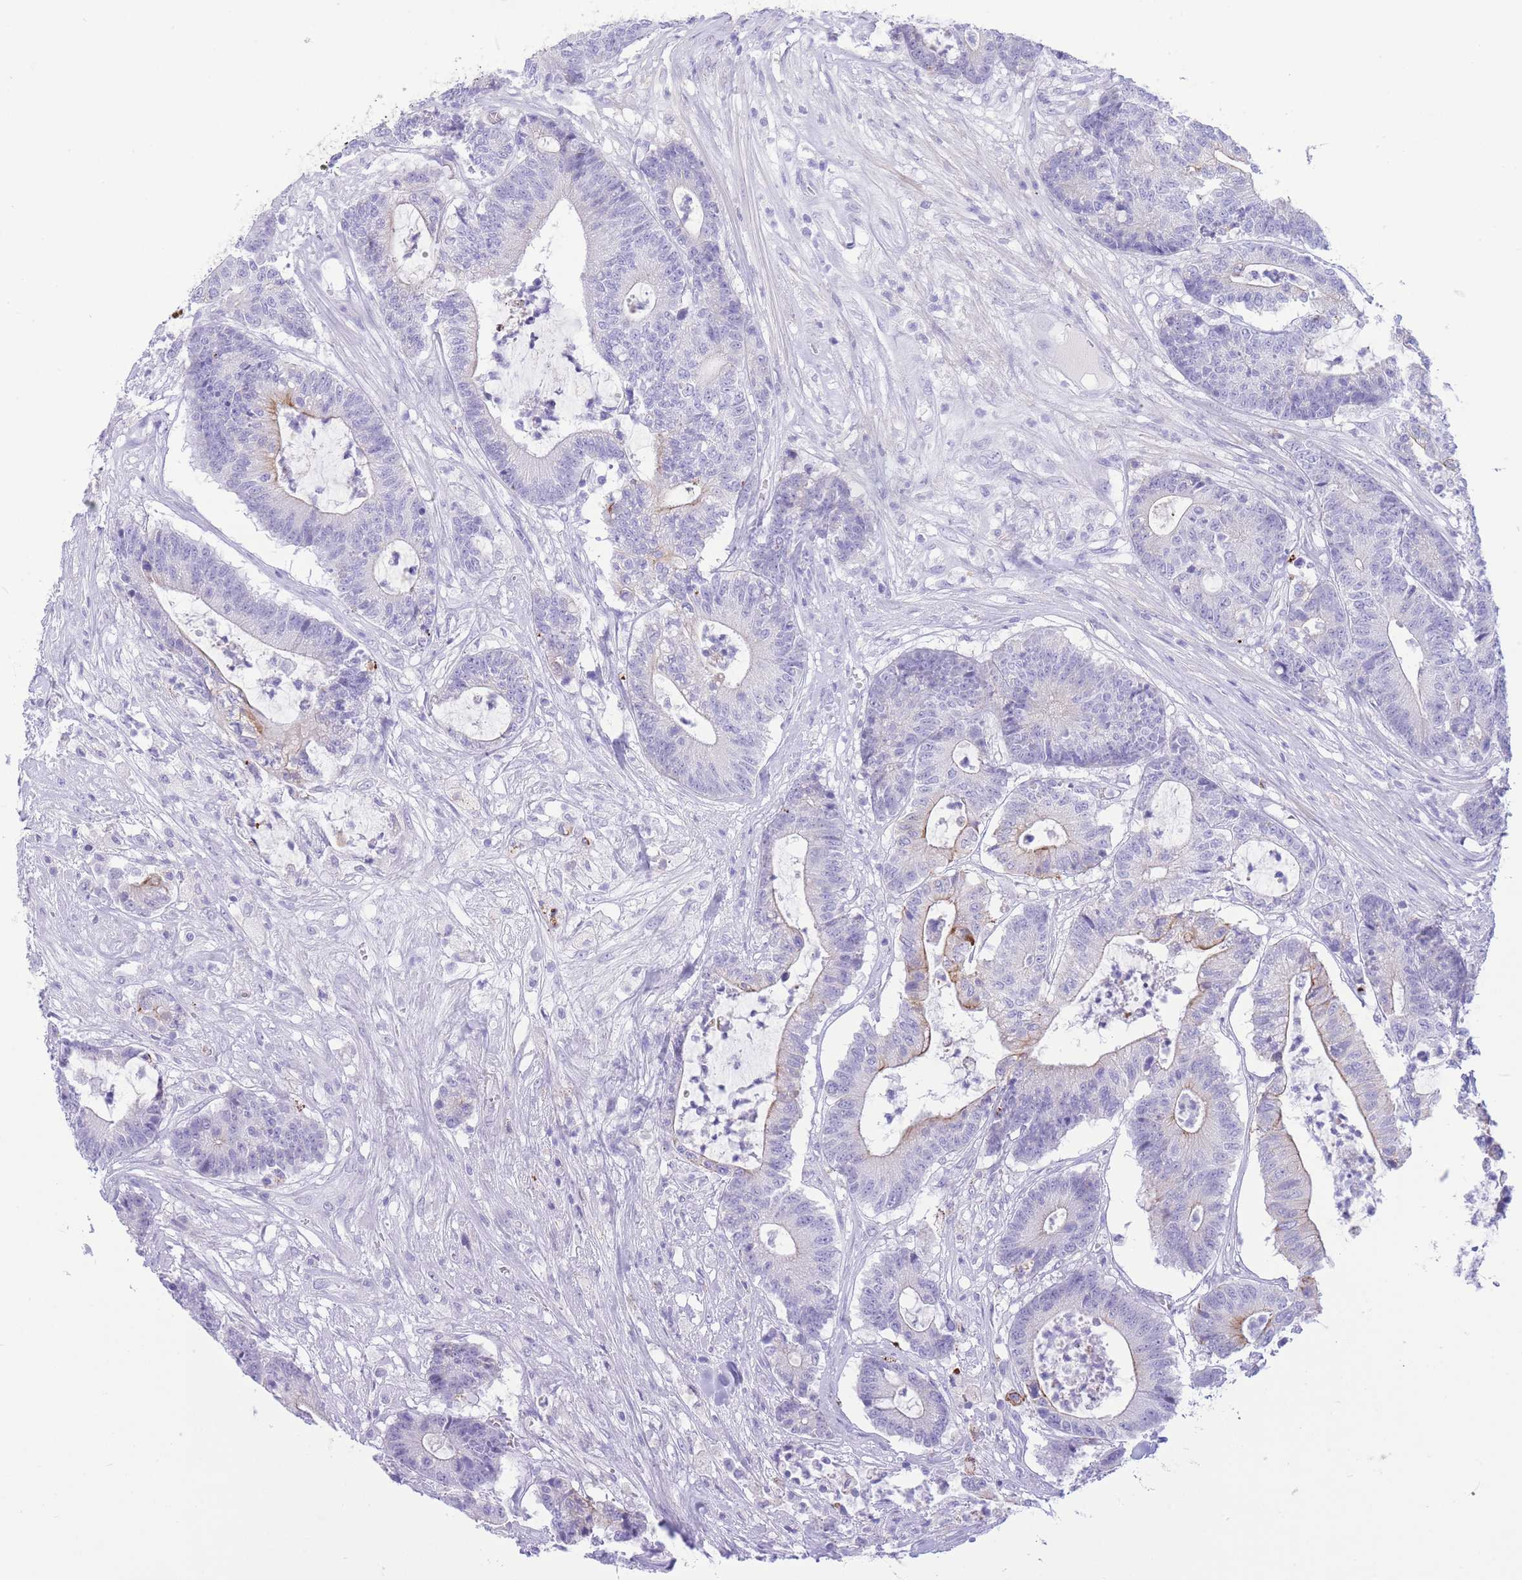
{"staining": {"intensity": "weak", "quantity": "<25%", "location": "cytoplasmic/membranous"}, "tissue": "colorectal cancer", "cell_type": "Tumor cells", "image_type": "cancer", "snomed": [{"axis": "morphology", "description": "Adenocarcinoma, NOS"}, {"axis": "topography", "description": "Colon"}], "caption": "There is no significant expression in tumor cells of colorectal adenocarcinoma.", "gene": "VWA8", "patient": {"sex": "female", "age": 84}}